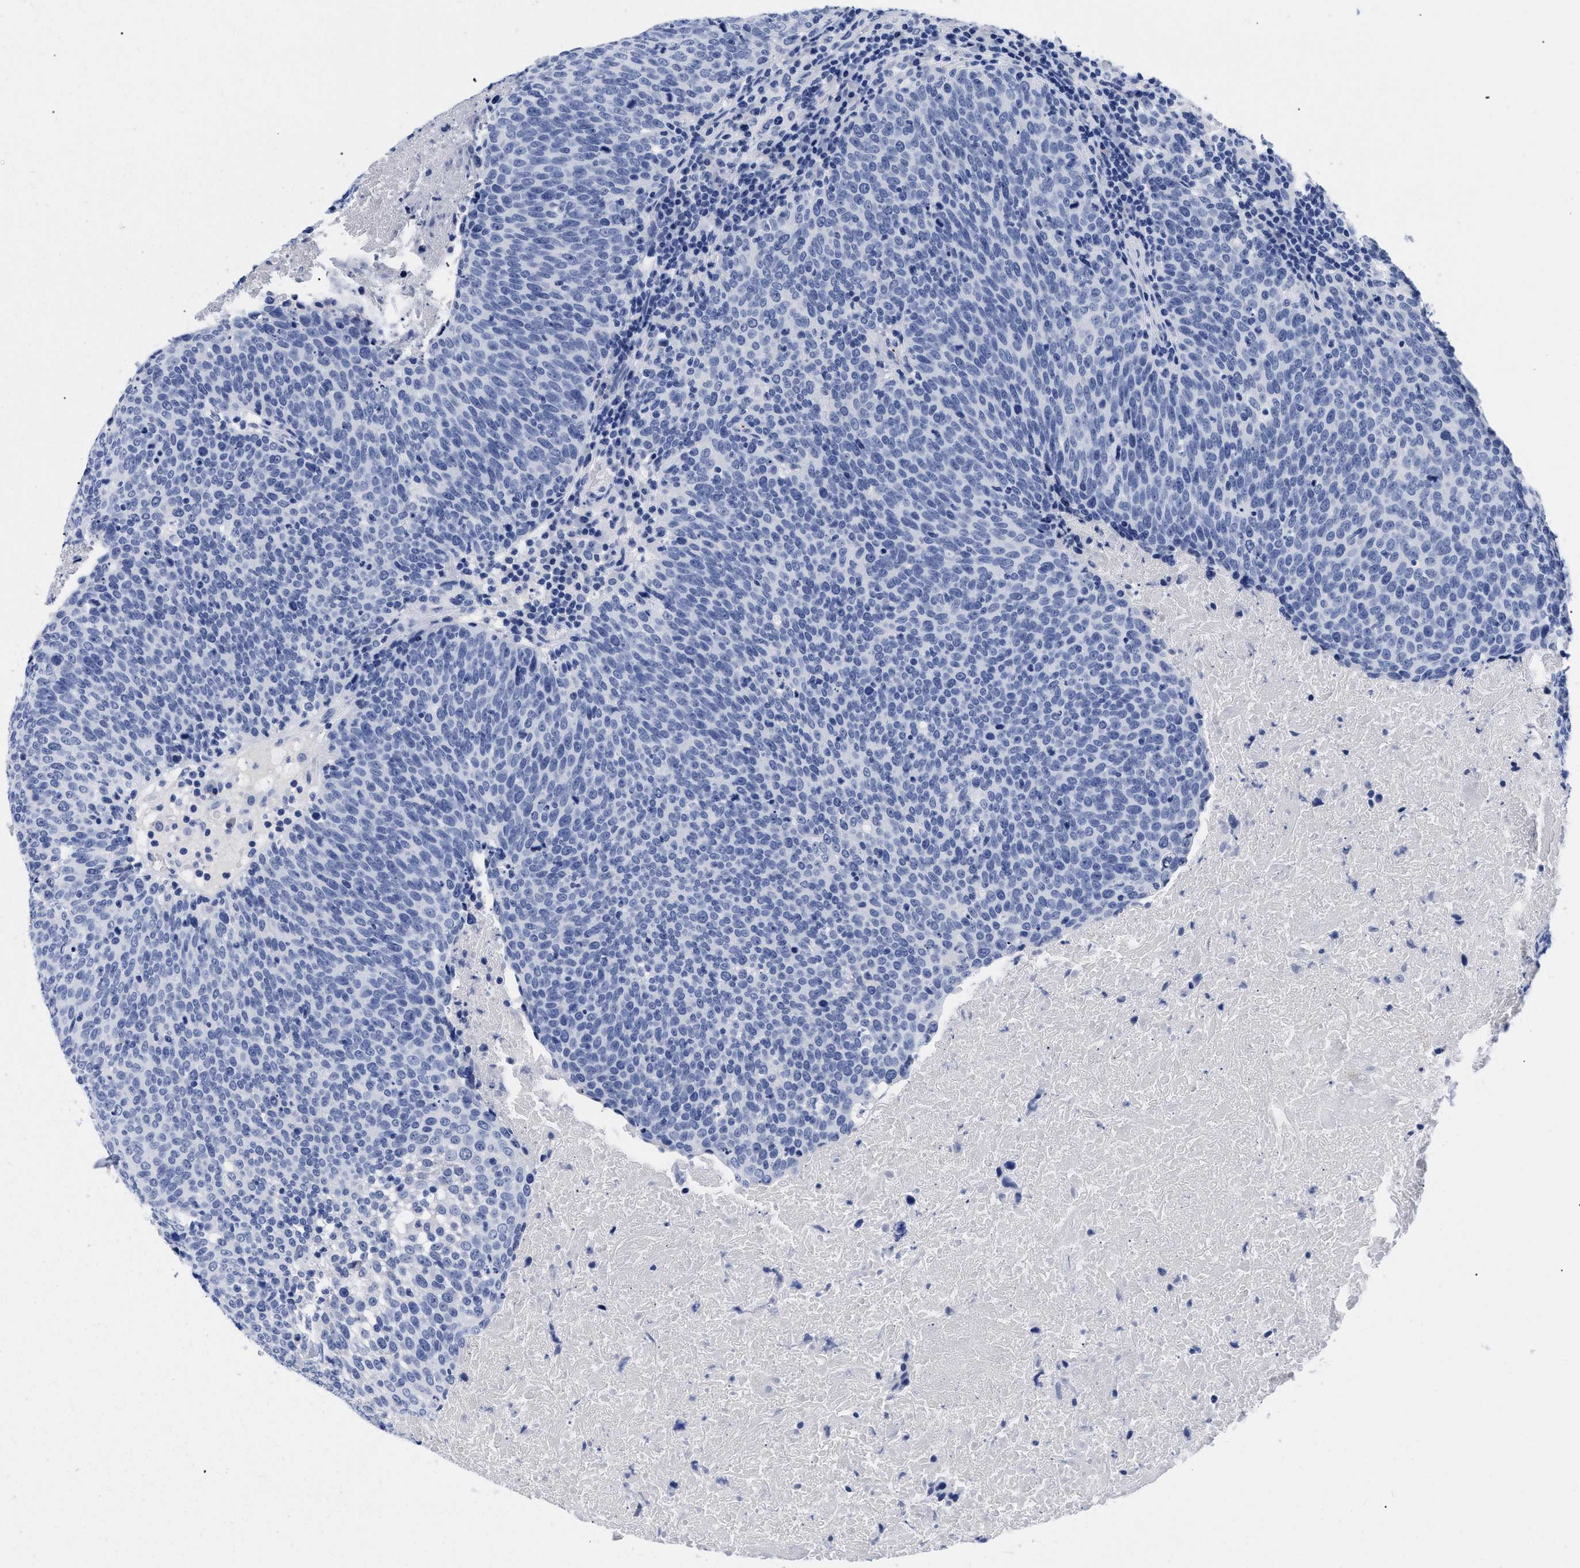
{"staining": {"intensity": "negative", "quantity": "none", "location": "none"}, "tissue": "head and neck cancer", "cell_type": "Tumor cells", "image_type": "cancer", "snomed": [{"axis": "morphology", "description": "Squamous cell carcinoma, NOS"}, {"axis": "morphology", "description": "Squamous cell carcinoma, metastatic, NOS"}, {"axis": "topography", "description": "Lymph node"}, {"axis": "topography", "description": "Head-Neck"}], "caption": "Immunohistochemistry histopathology image of human squamous cell carcinoma (head and neck) stained for a protein (brown), which exhibits no staining in tumor cells. (Immunohistochemistry, brightfield microscopy, high magnification).", "gene": "TREML1", "patient": {"sex": "male", "age": 62}}